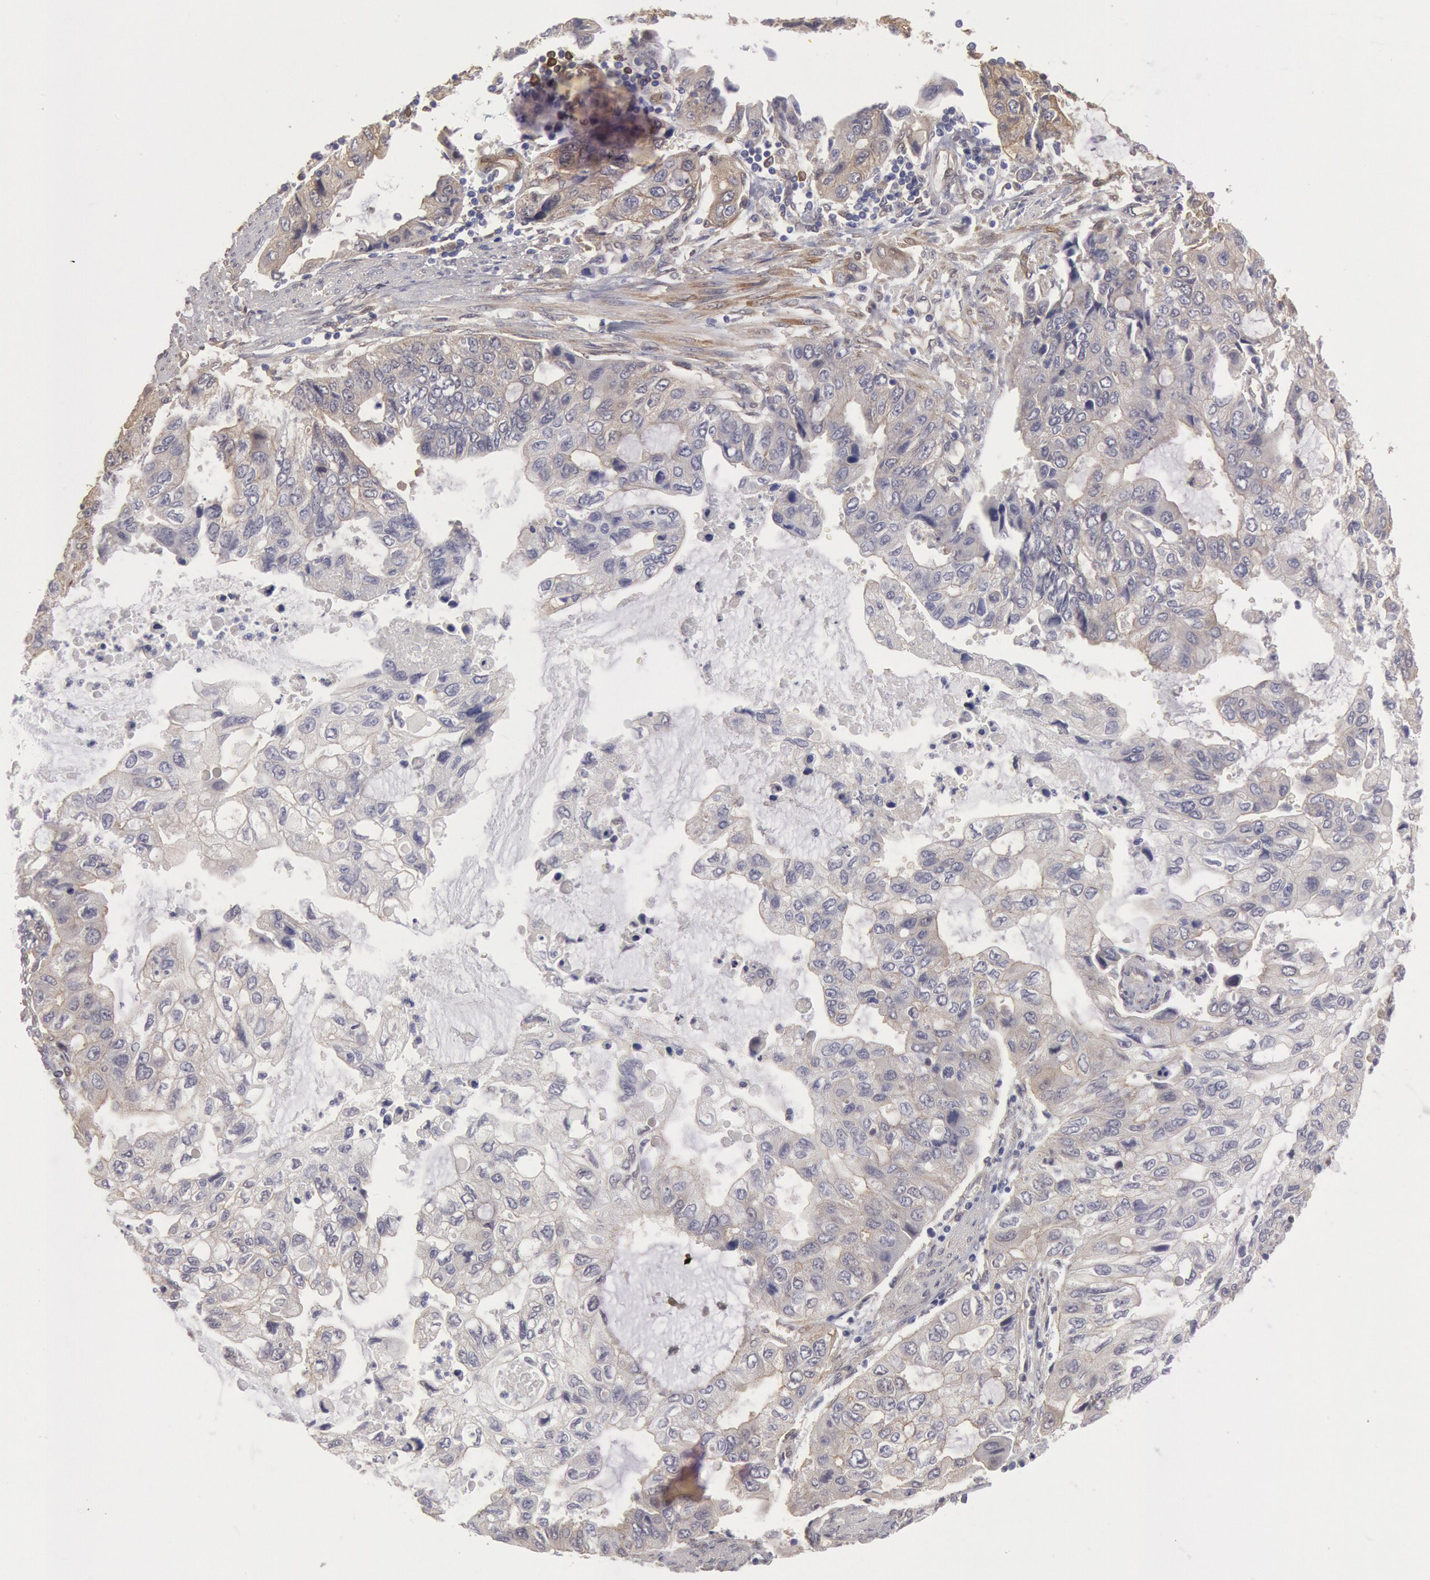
{"staining": {"intensity": "weak", "quantity": "<25%", "location": "cytoplasmic/membranous"}, "tissue": "stomach cancer", "cell_type": "Tumor cells", "image_type": "cancer", "snomed": [{"axis": "morphology", "description": "Adenocarcinoma, NOS"}, {"axis": "topography", "description": "Stomach, upper"}], "caption": "Immunohistochemistry histopathology image of neoplastic tissue: human stomach cancer stained with DAB shows no significant protein positivity in tumor cells.", "gene": "CCDC50", "patient": {"sex": "female", "age": 52}}